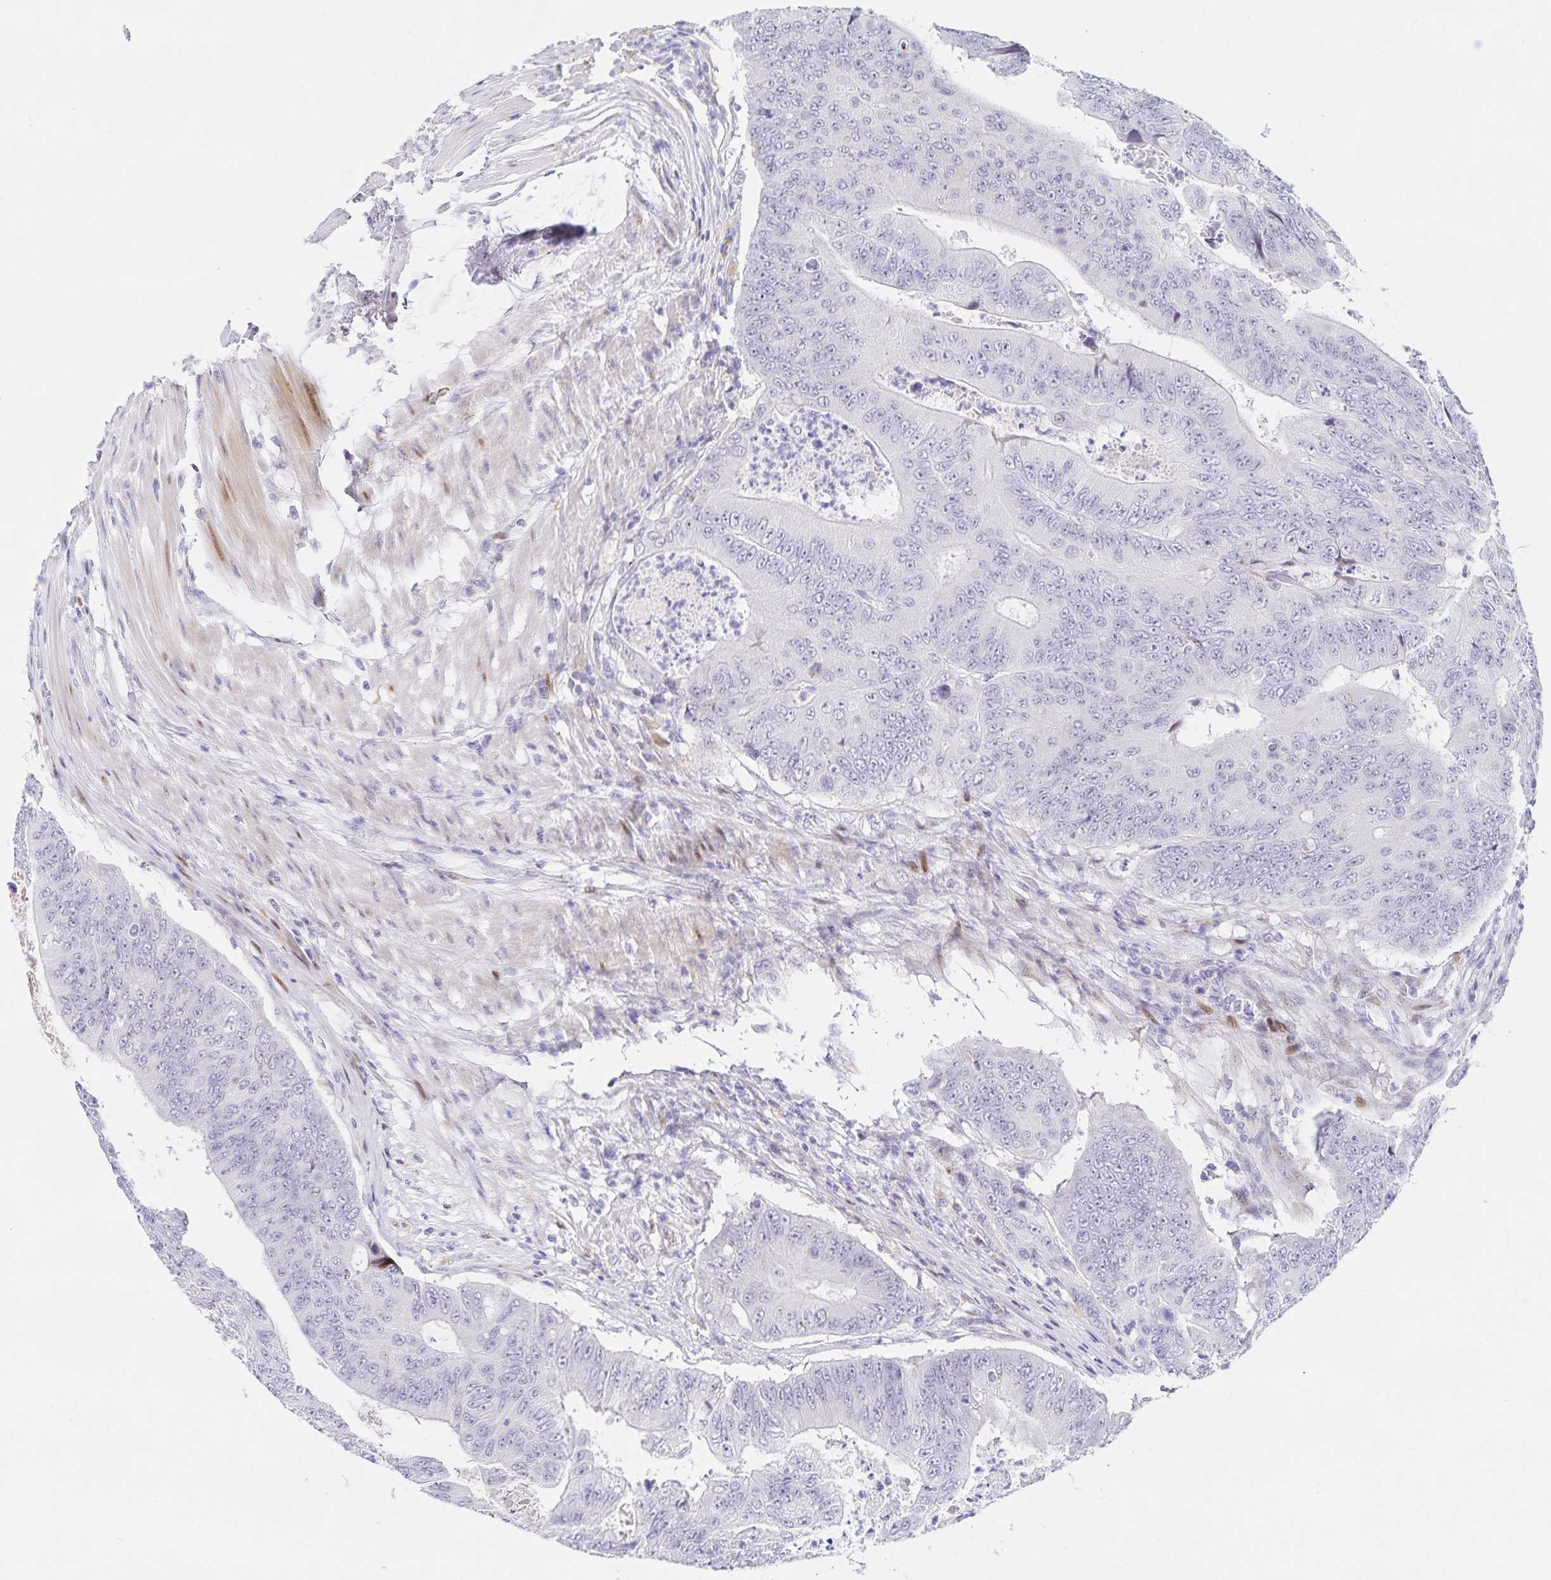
{"staining": {"intensity": "negative", "quantity": "none", "location": "none"}, "tissue": "colorectal cancer", "cell_type": "Tumor cells", "image_type": "cancer", "snomed": [{"axis": "morphology", "description": "Adenocarcinoma, NOS"}, {"axis": "topography", "description": "Colon"}], "caption": "There is no significant staining in tumor cells of colorectal cancer (adenocarcinoma).", "gene": "KBTBD13", "patient": {"sex": "female", "age": 48}}